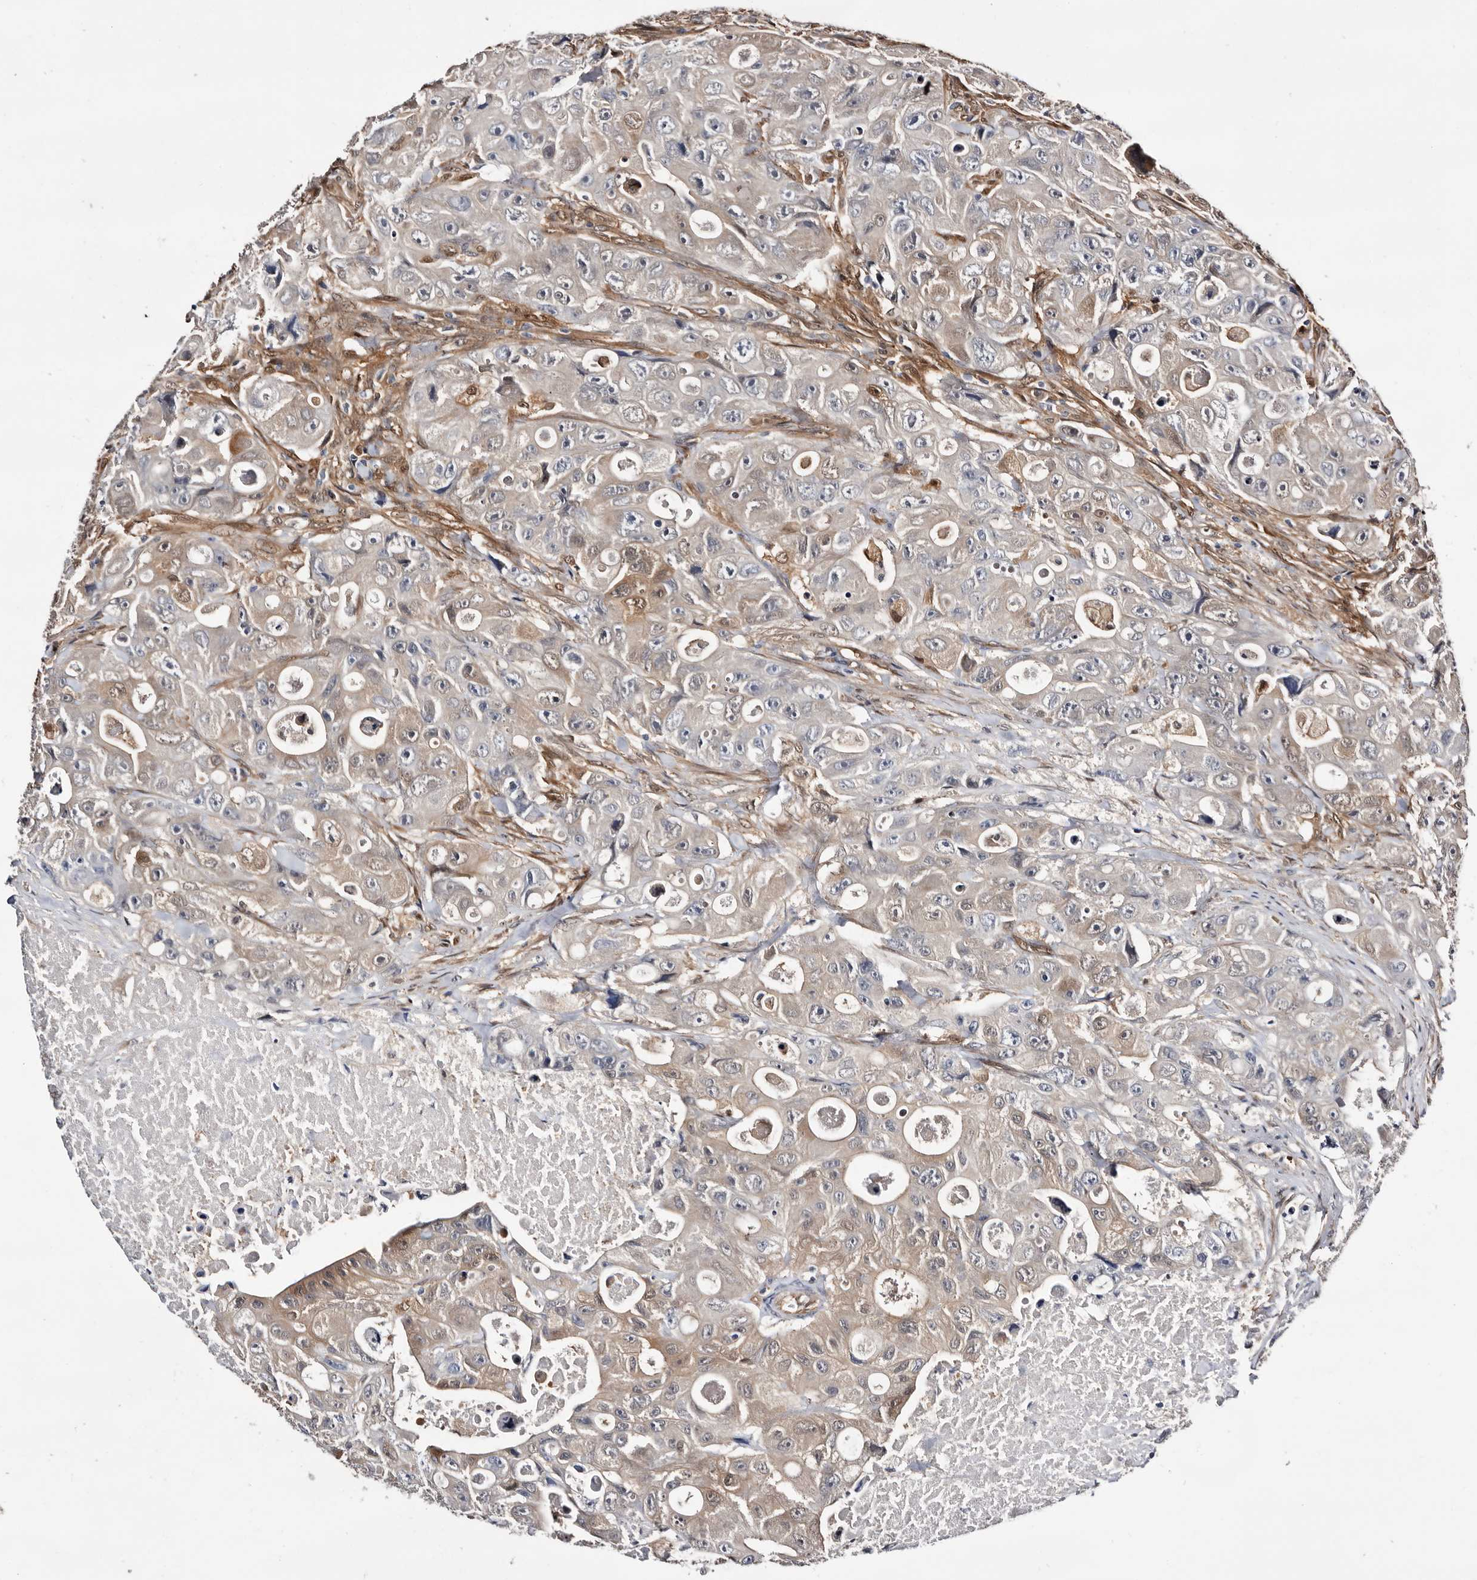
{"staining": {"intensity": "weak", "quantity": "<25%", "location": "cytoplasmic/membranous,nuclear"}, "tissue": "colorectal cancer", "cell_type": "Tumor cells", "image_type": "cancer", "snomed": [{"axis": "morphology", "description": "Adenocarcinoma, NOS"}, {"axis": "topography", "description": "Colon"}], "caption": "Immunohistochemical staining of adenocarcinoma (colorectal) displays no significant staining in tumor cells.", "gene": "TP53I3", "patient": {"sex": "female", "age": 46}}